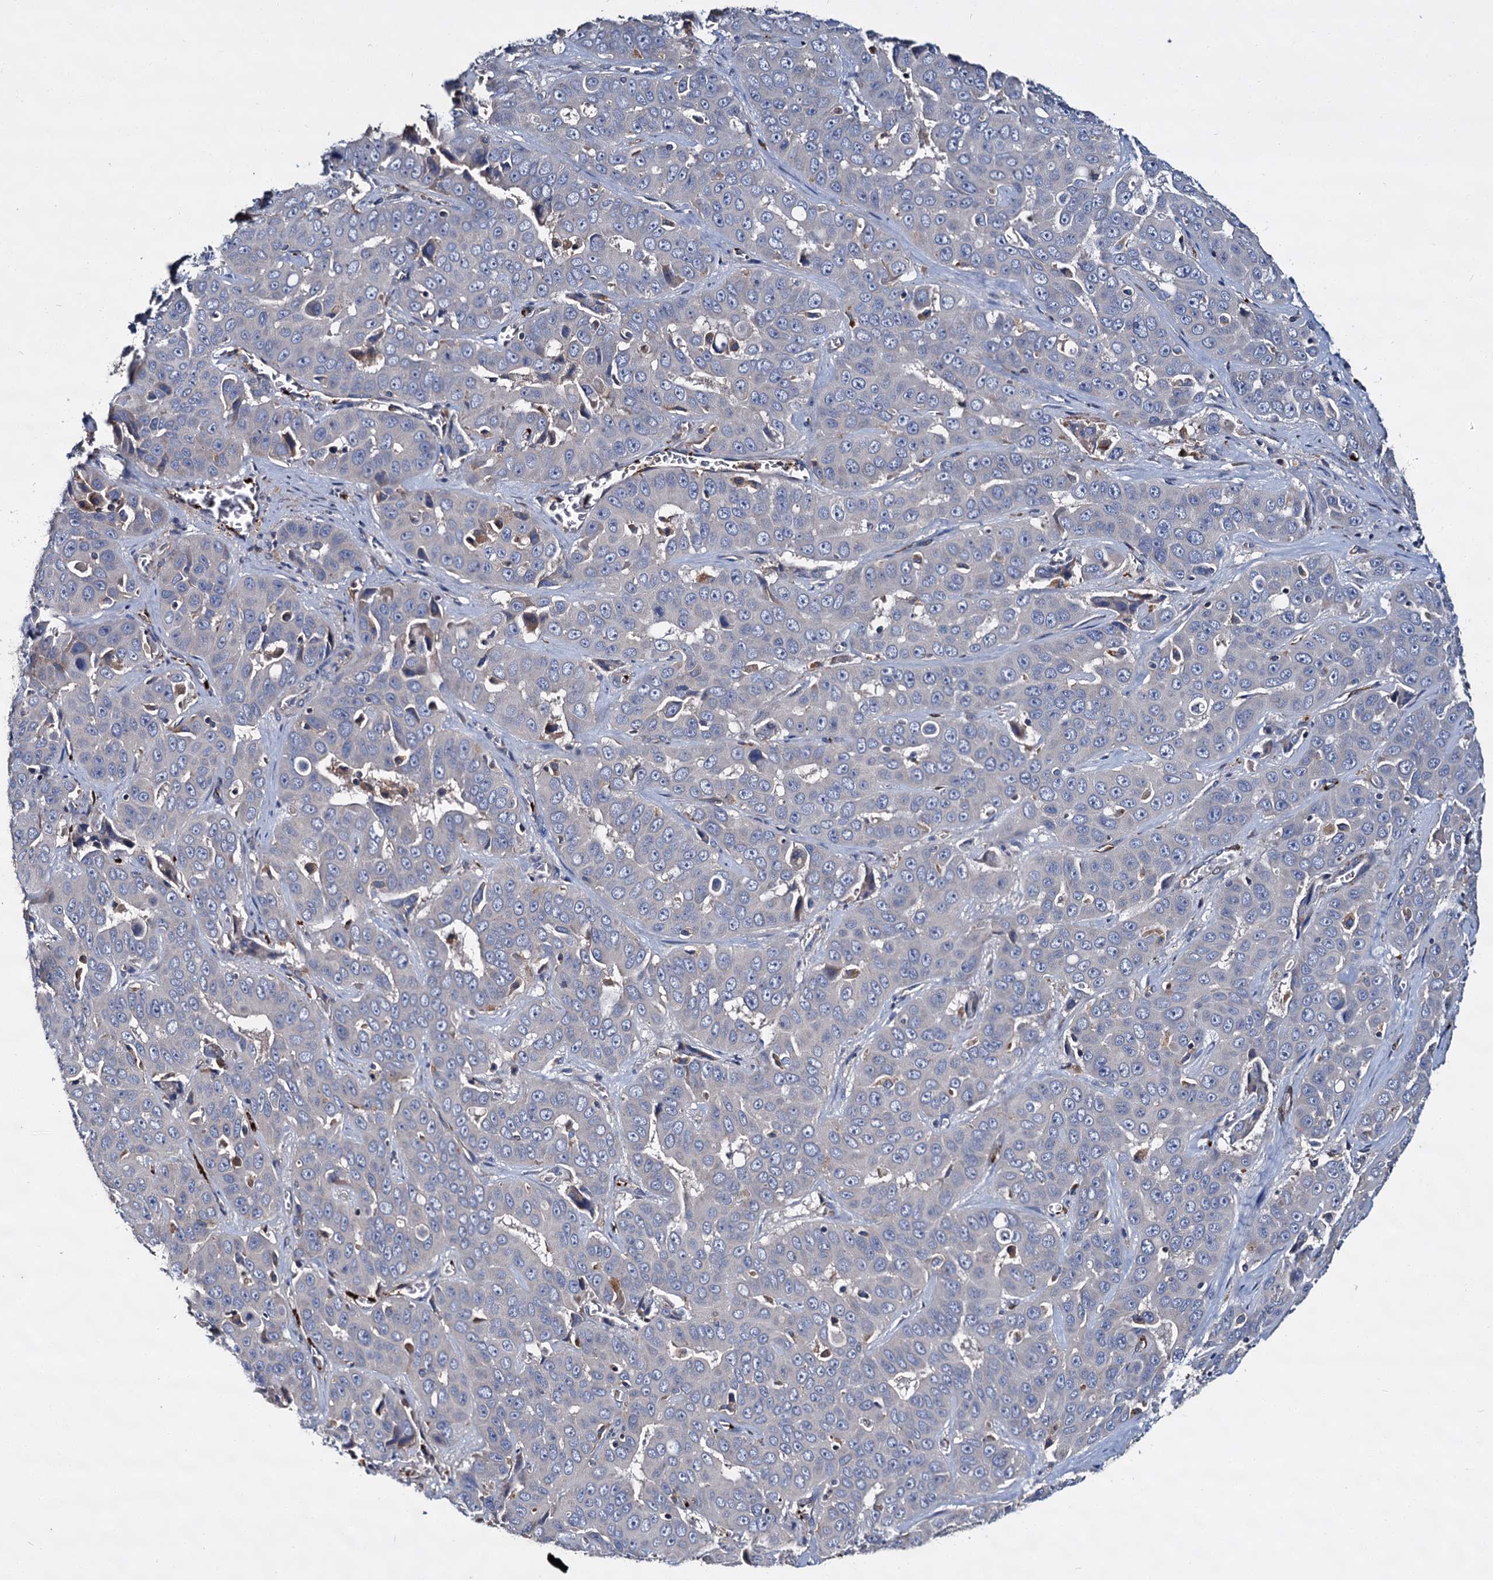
{"staining": {"intensity": "negative", "quantity": "none", "location": "none"}, "tissue": "liver cancer", "cell_type": "Tumor cells", "image_type": "cancer", "snomed": [{"axis": "morphology", "description": "Cholangiocarcinoma"}, {"axis": "topography", "description": "Liver"}], "caption": "A photomicrograph of human liver cancer (cholangiocarcinoma) is negative for staining in tumor cells.", "gene": "CACNA1C", "patient": {"sex": "female", "age": 52}}